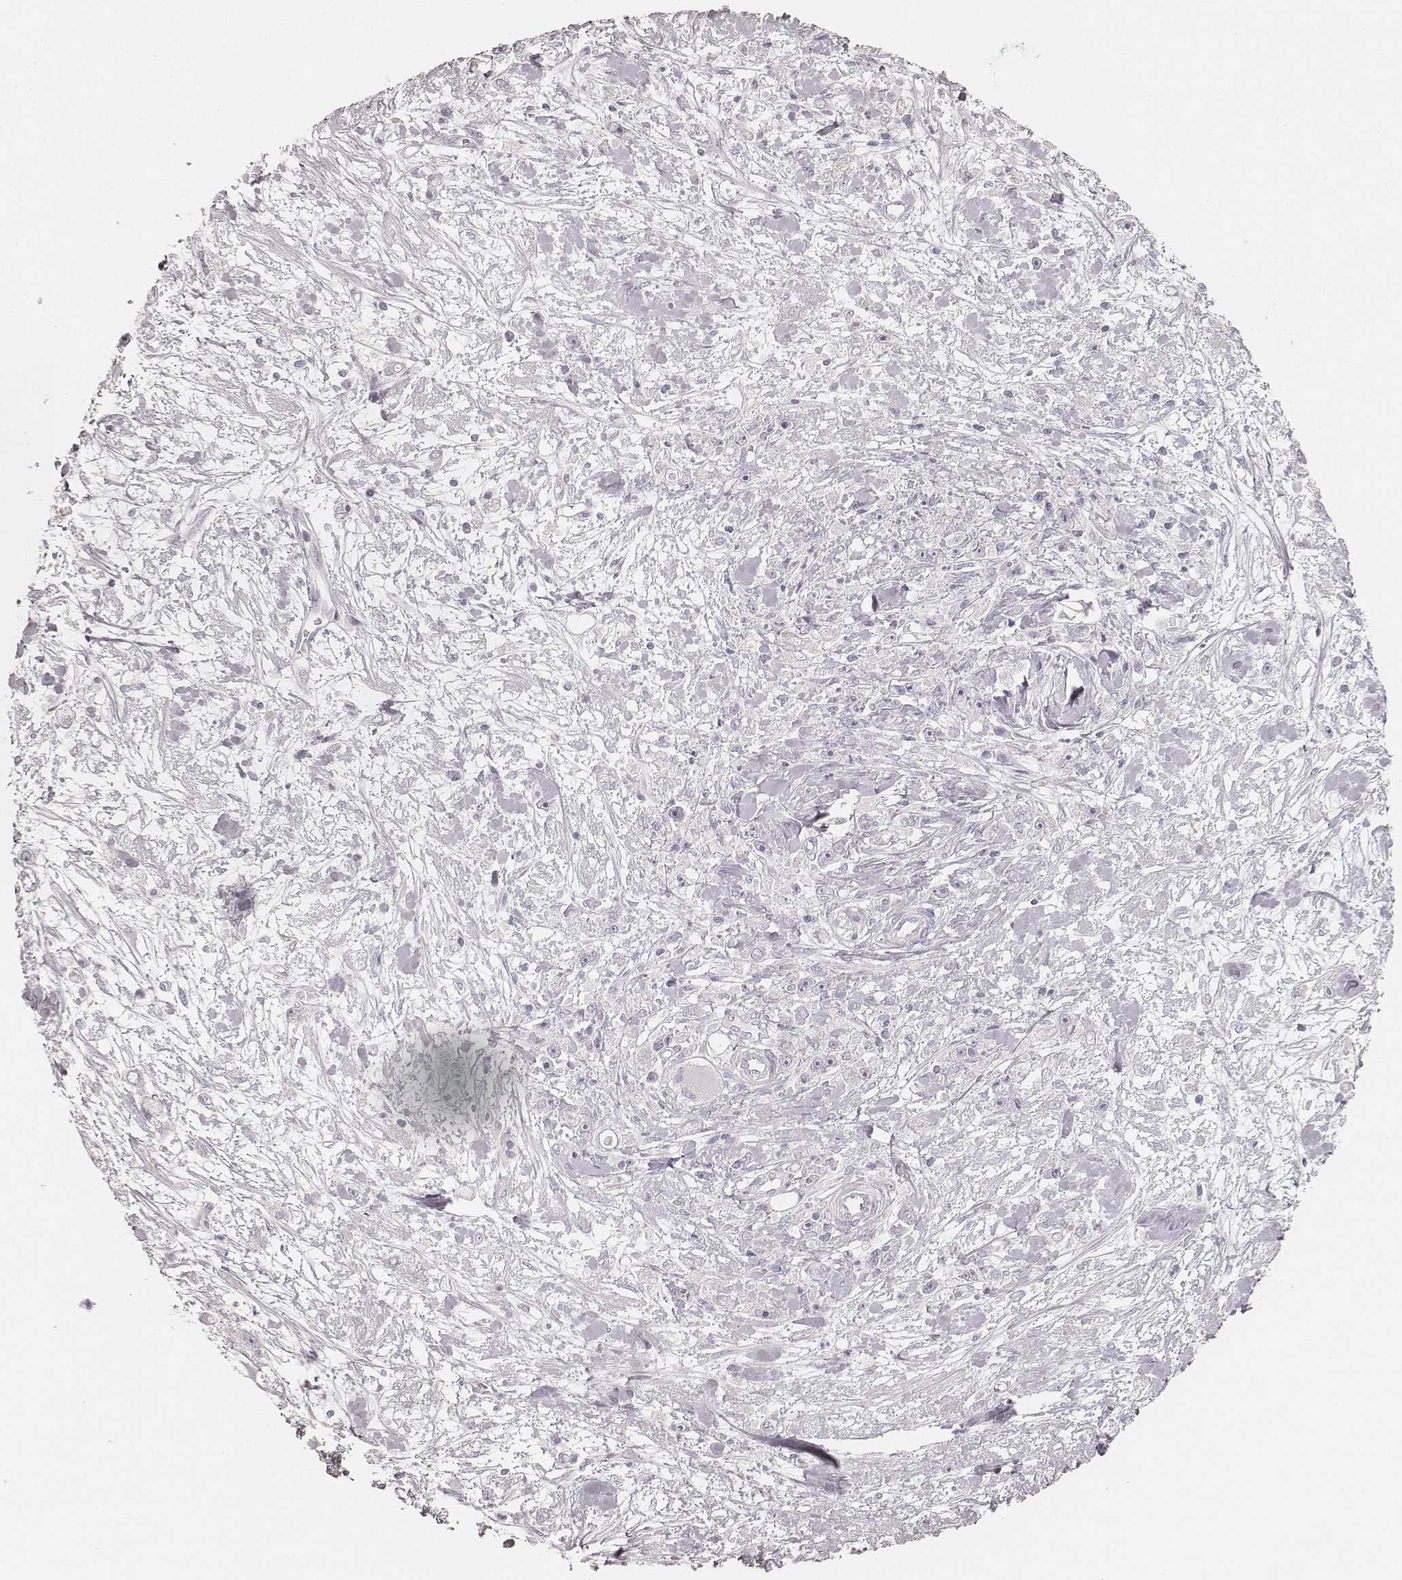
{"staining": {"intensity": "negative", "quantity": "none", "location": "none"}, "tissue": "stomach cancer", "cell_type": "Tumor cells", "image_type": "cancer", "snomed": [{"axis": "morphology", "description": "Adenocarcinoma, NOS"}, {"axis": "topography", "description": "Stomach"}], "caption": "A micrograph of stomach cancer stained for a protein reveals no brown staining in tumor cells.", "gene": "KRT31", "patient": {"sex": "female", "age": 59}}